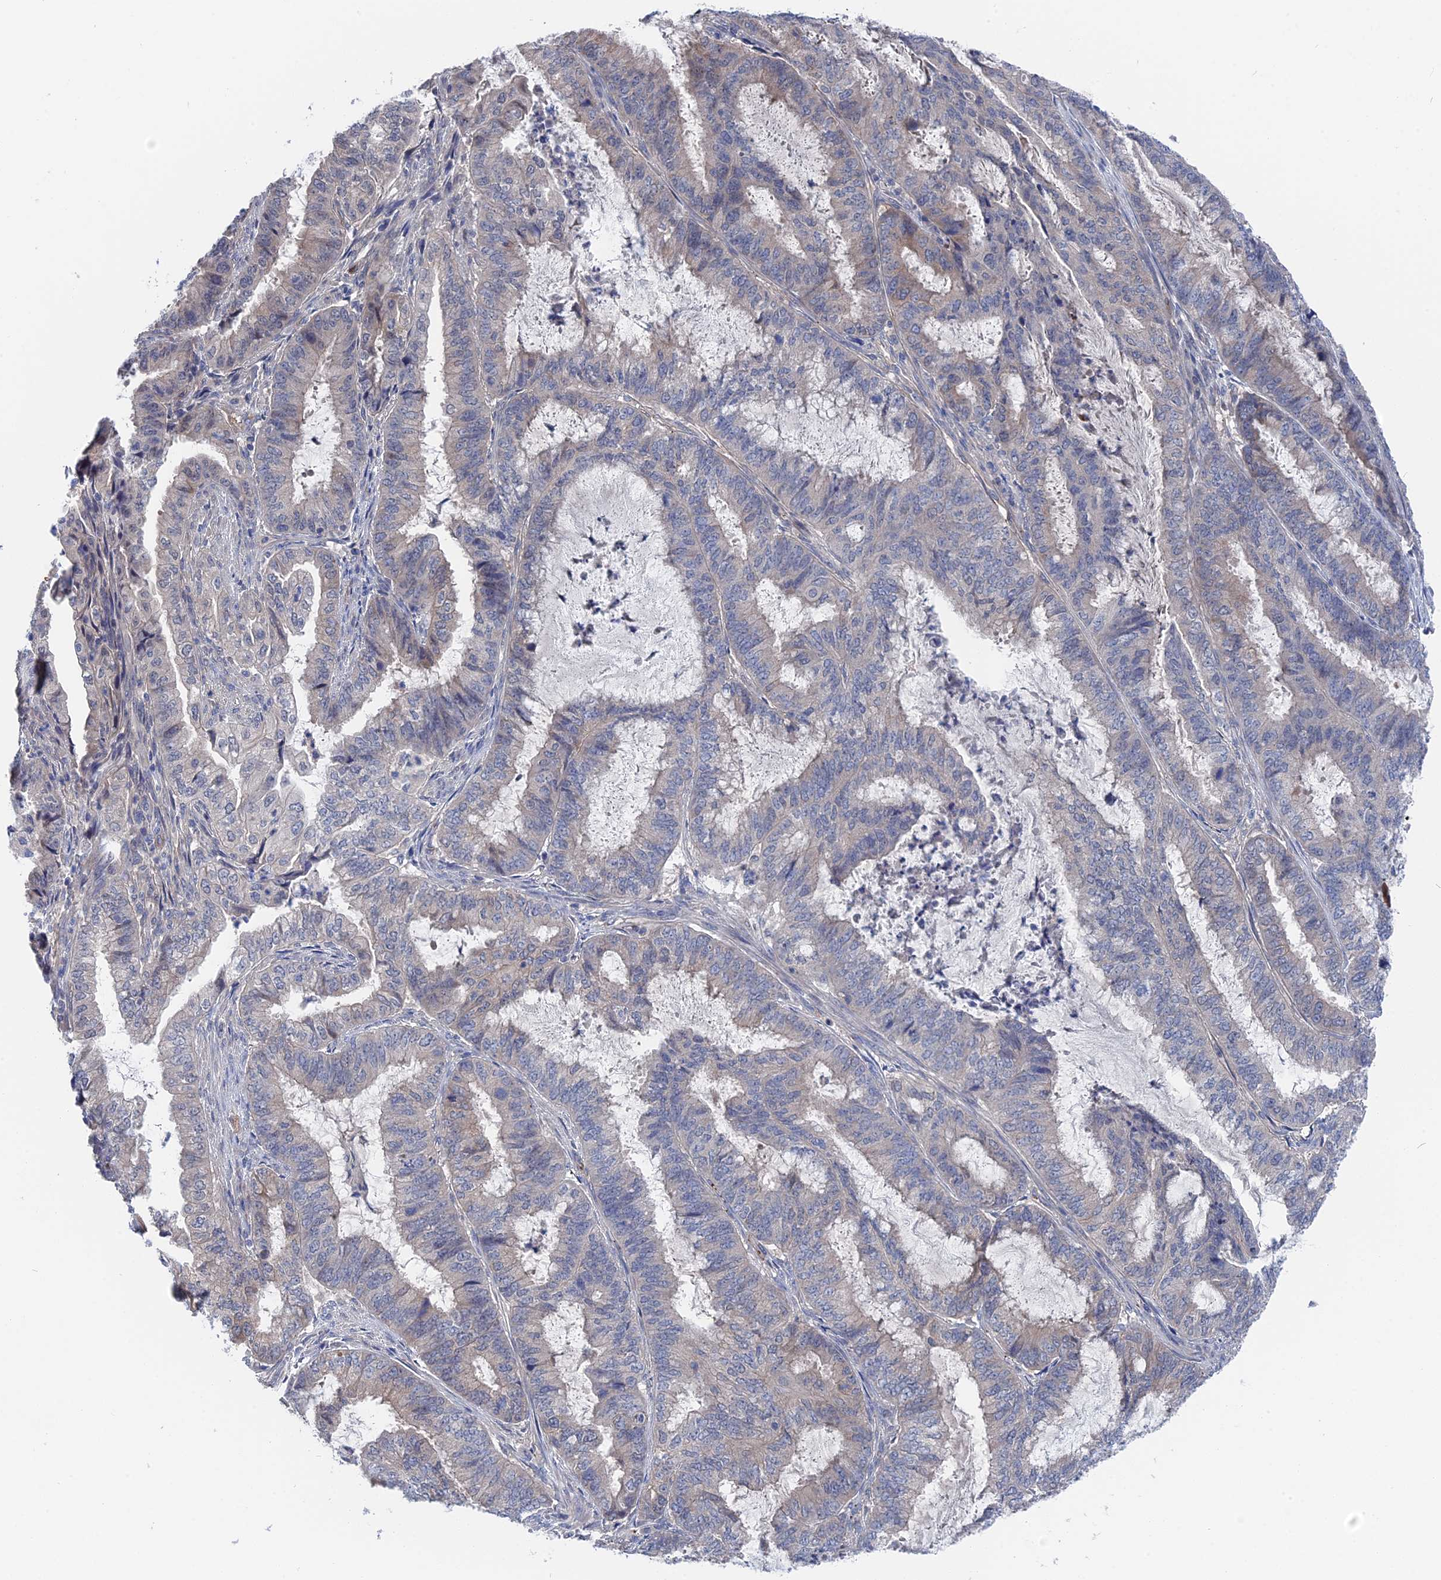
{"staining": {"intensity": "negative", "quantity": "none", "location": "none"}, "tissue": "endometrial cancer", "cell_type": "Tumor cells", "image_type": "cancer", "snomed": [{"axis": "morphology", "description": "Adenocarcinoma, NOS"}, {"axis": "topography", "description": "Endometrium"}], "caption": "DAB immunohistochemical staining of endometrial cancer exhibits no significant expression in tumor cells.", "gene": "MTHFSD", "patient": {"sex": "female", "age": 51}}